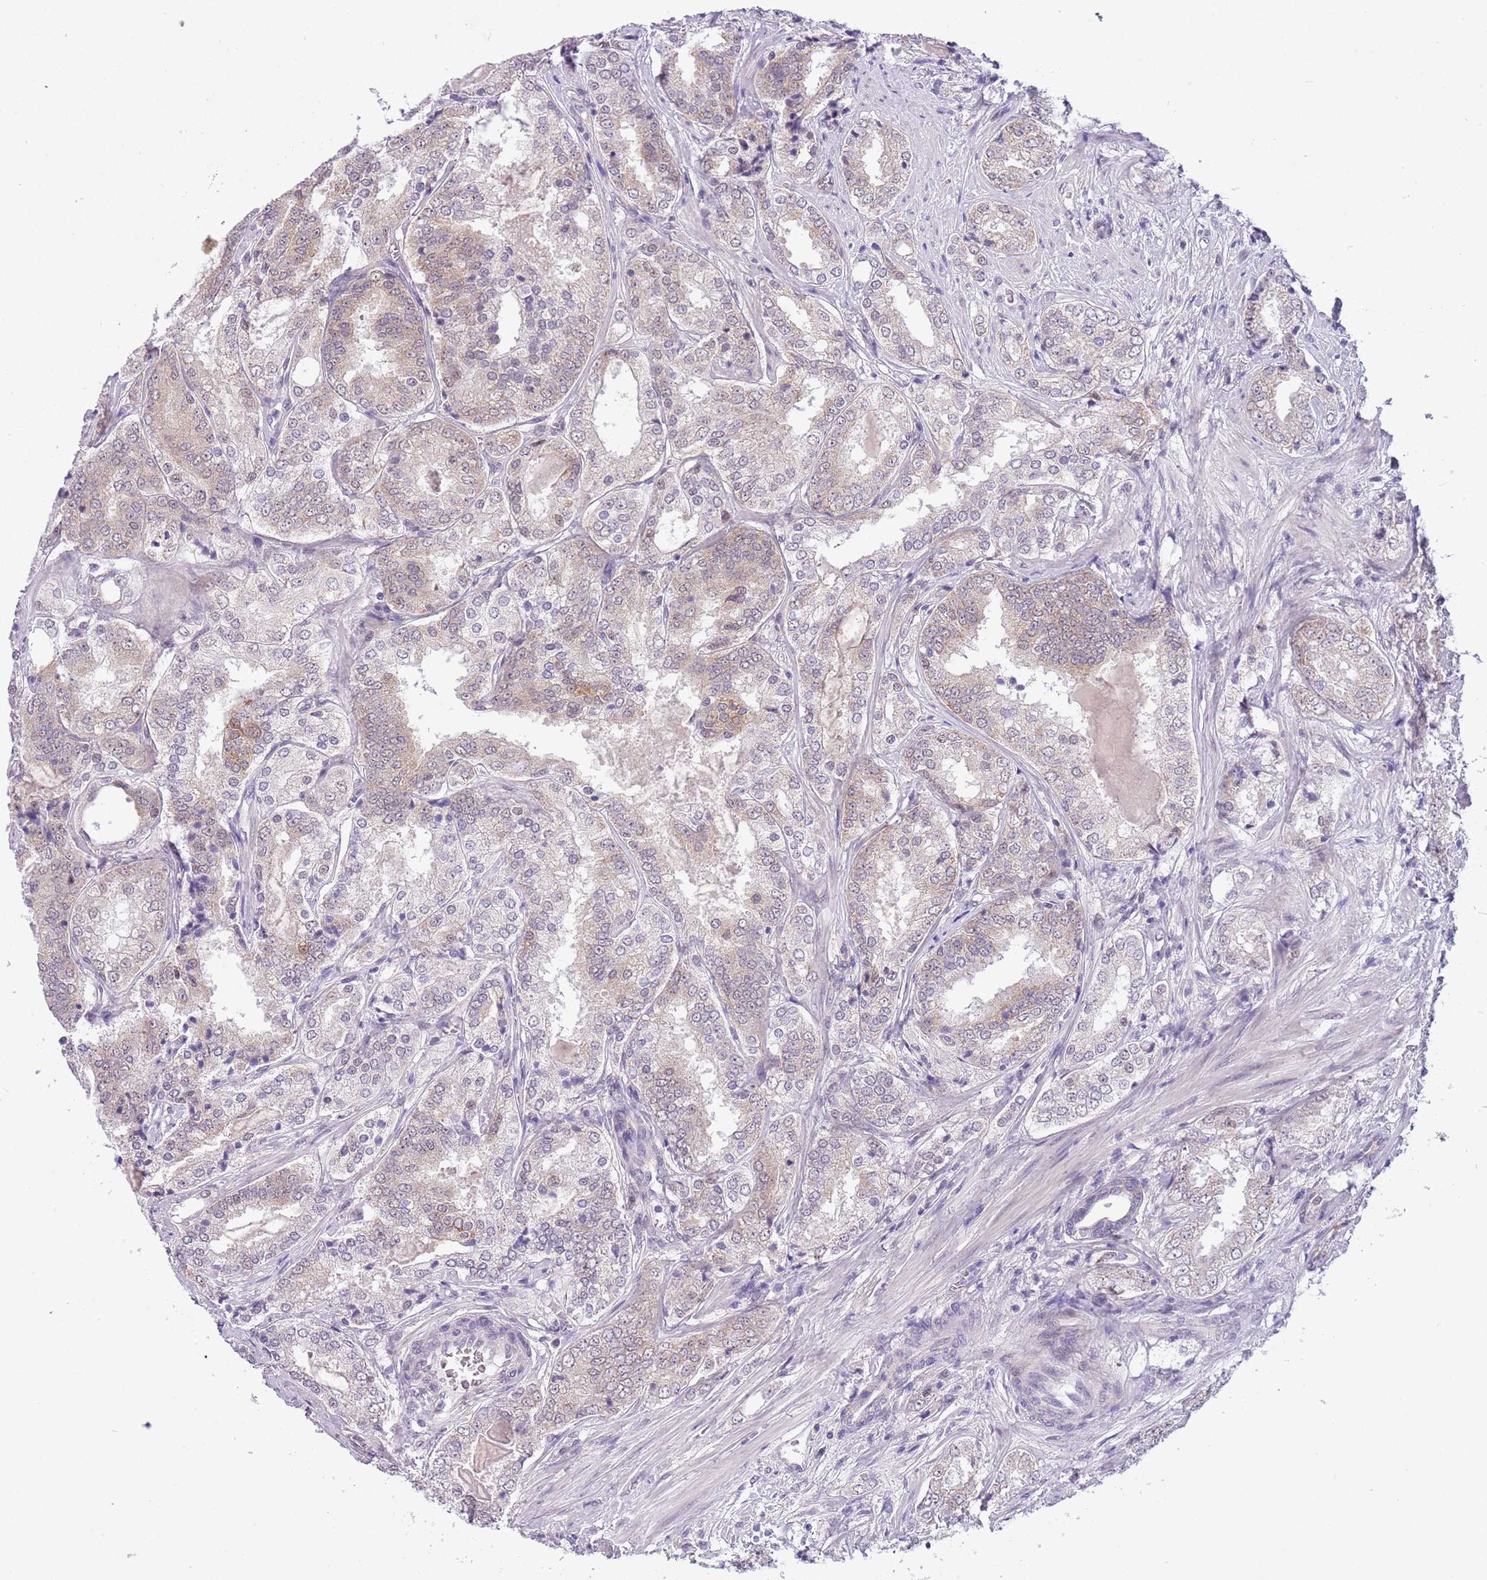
{"staining": {"intensity": "weak", "quantity": "<25%", "location": "cytoplasmic/membranous"}, "tissue": "prostate cancer", "cell_type": "Tumor cells", "image_type": "cancer", "snomed": [{"axis": "morphology", "description": "Adenocarcinoma, High grade"}, {"axis": "topography", "description": "Prostate"}], "caption": "Tumor cells show no significant protein staining in prostate cancer (adenocarcinoma (high-grade)).", "gene": "FAM120C", "patient": {"sex": "male", "age": 63}}